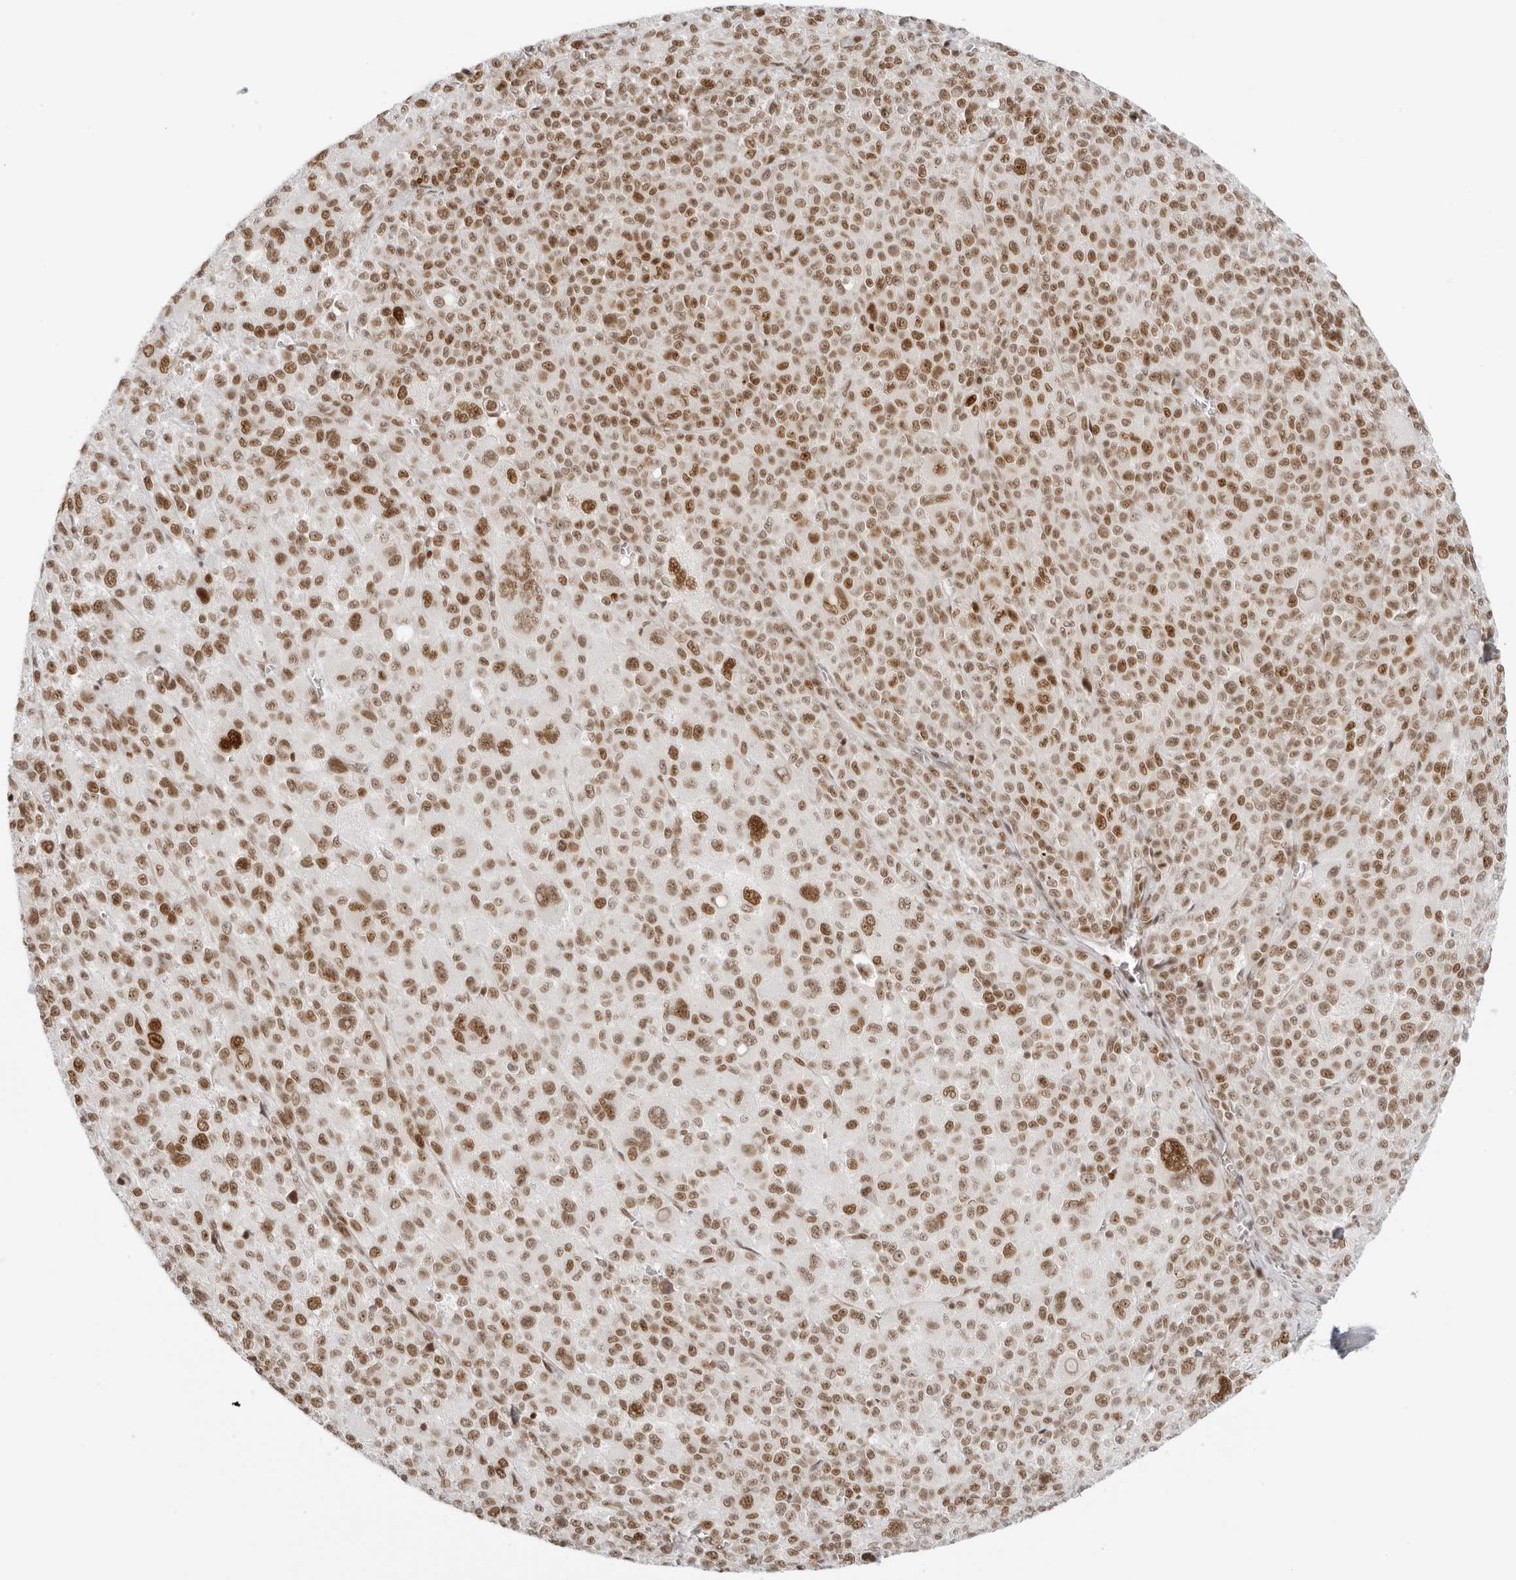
{"staining": {"intensity": "moderate", "quantity": ">75%", "location": "nuclear"}, "tissue": "melanoma", "cell_type": "Tumor cells", "image_type": "cancer", "snomed": [{"axis": "morphology", "description": "Malignant melanoma, Metastatic site"}, {"axis": "topography", "description": "Skin"}], "caption": "Immunohistochemistry (IHC) staining of melanoma, which exhibits medium levels of moderate nuclear expression in about >75% of tumor cells indicating moderate nuclear protein positivity. The staining was performed using DAB (brown) for protein detection and nuclei were counterstained in hematoxylin (blue).", "gene": "RCC1", "patient": {"sex": "female", "age": 74}}